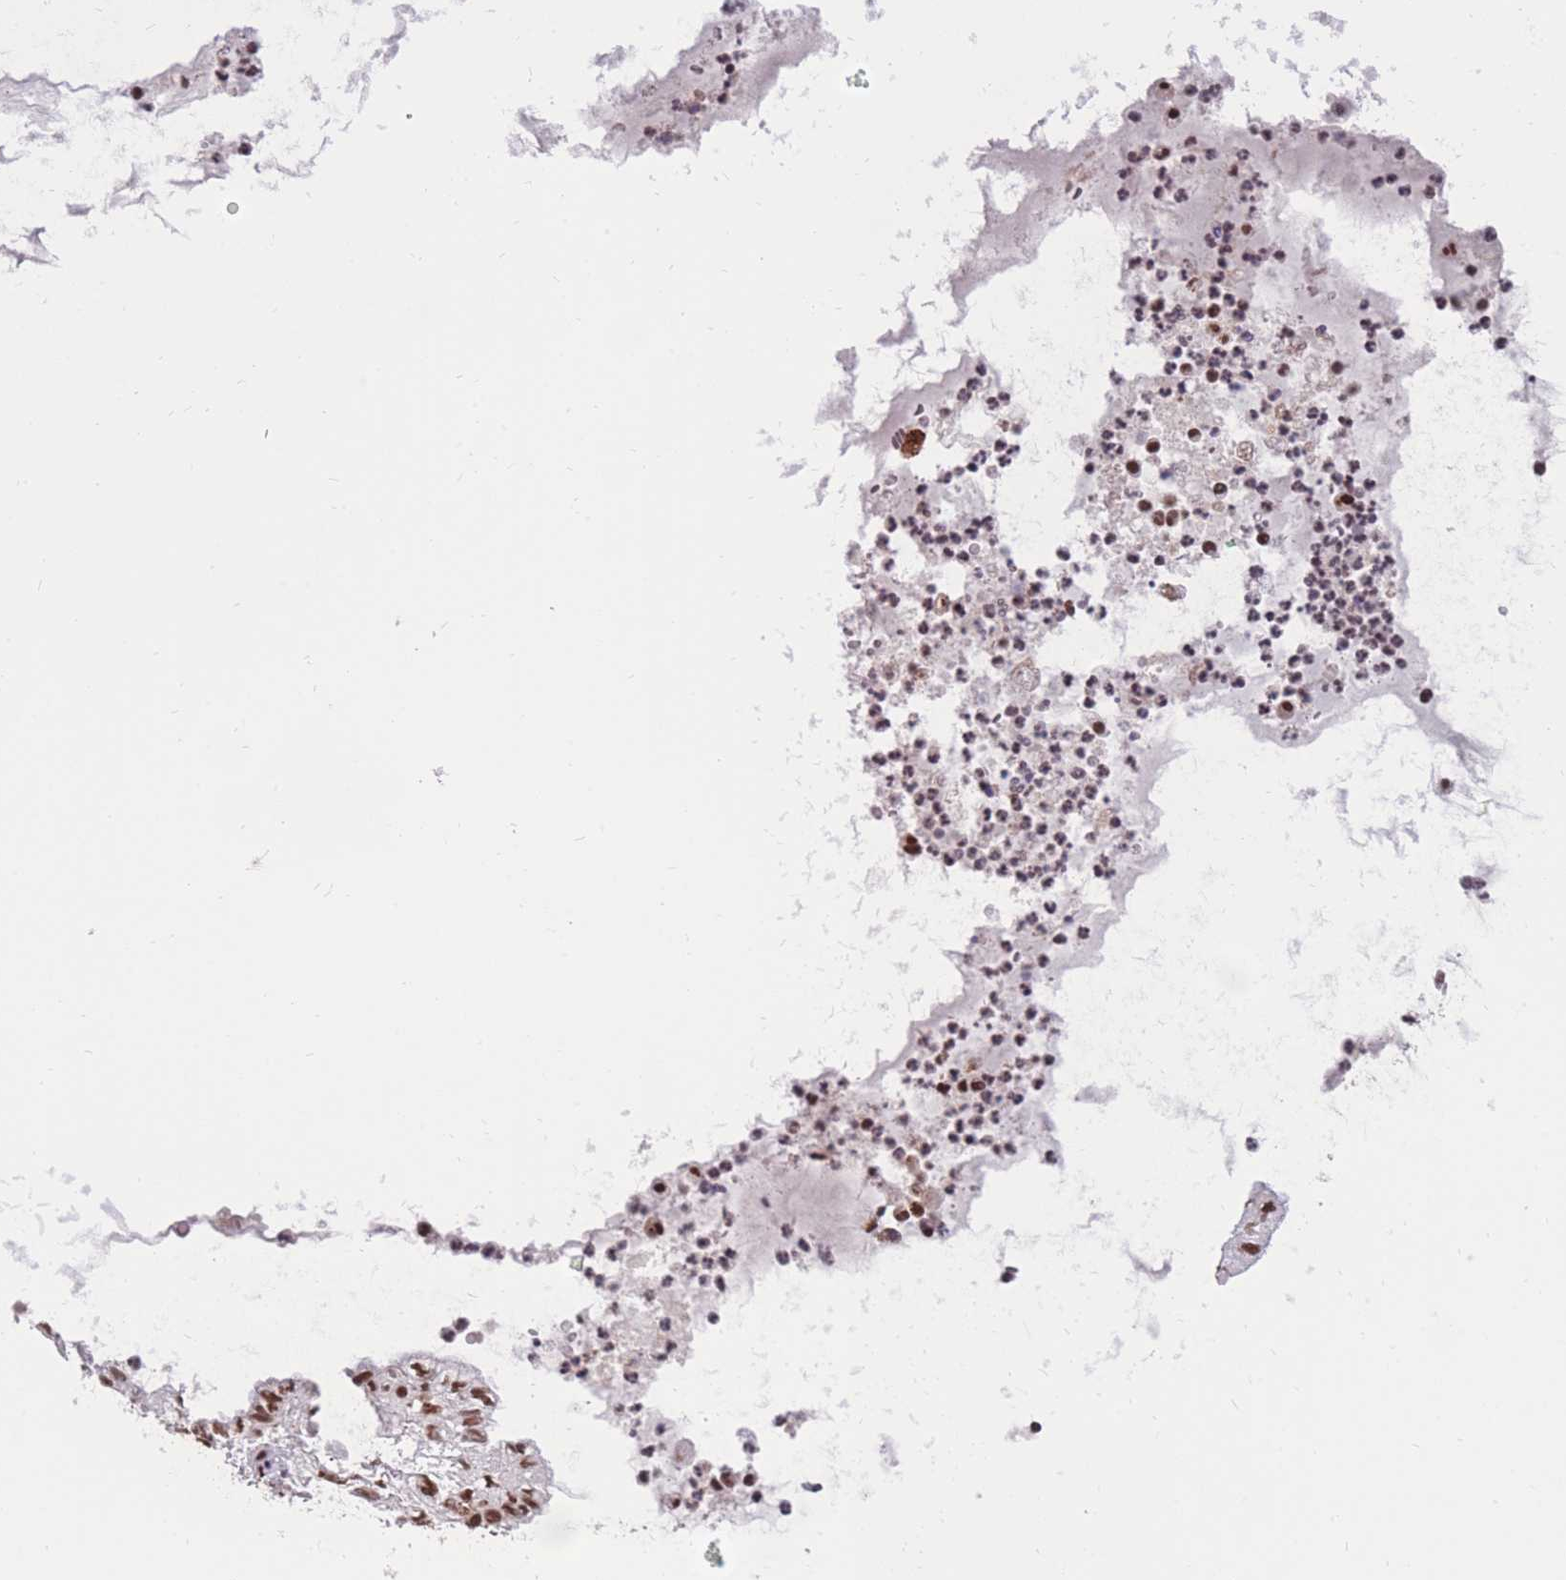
{"staining": {"intensity": "moderate", "quantity": ">75%", "location": "nuclear"}, "tissue": "lung cancer", "cell_type": "Tumor cells", "image_type": "cancer", "snomed": [{"axis": "morphology", "description": "Adenocarcinoma, NOS"}, {"axis": "topography", "description": "Lung"}], "caption": "Immunohistochemistry (IHC) histopathology image of human lung adenocarcinoma stained for a protein (brown), which exhibits medium levels of moderate nuclear staining in approximately >75% of tumor cells.", "gene": "PRPF19", "patient": {"sex": "female", "age": 70}}